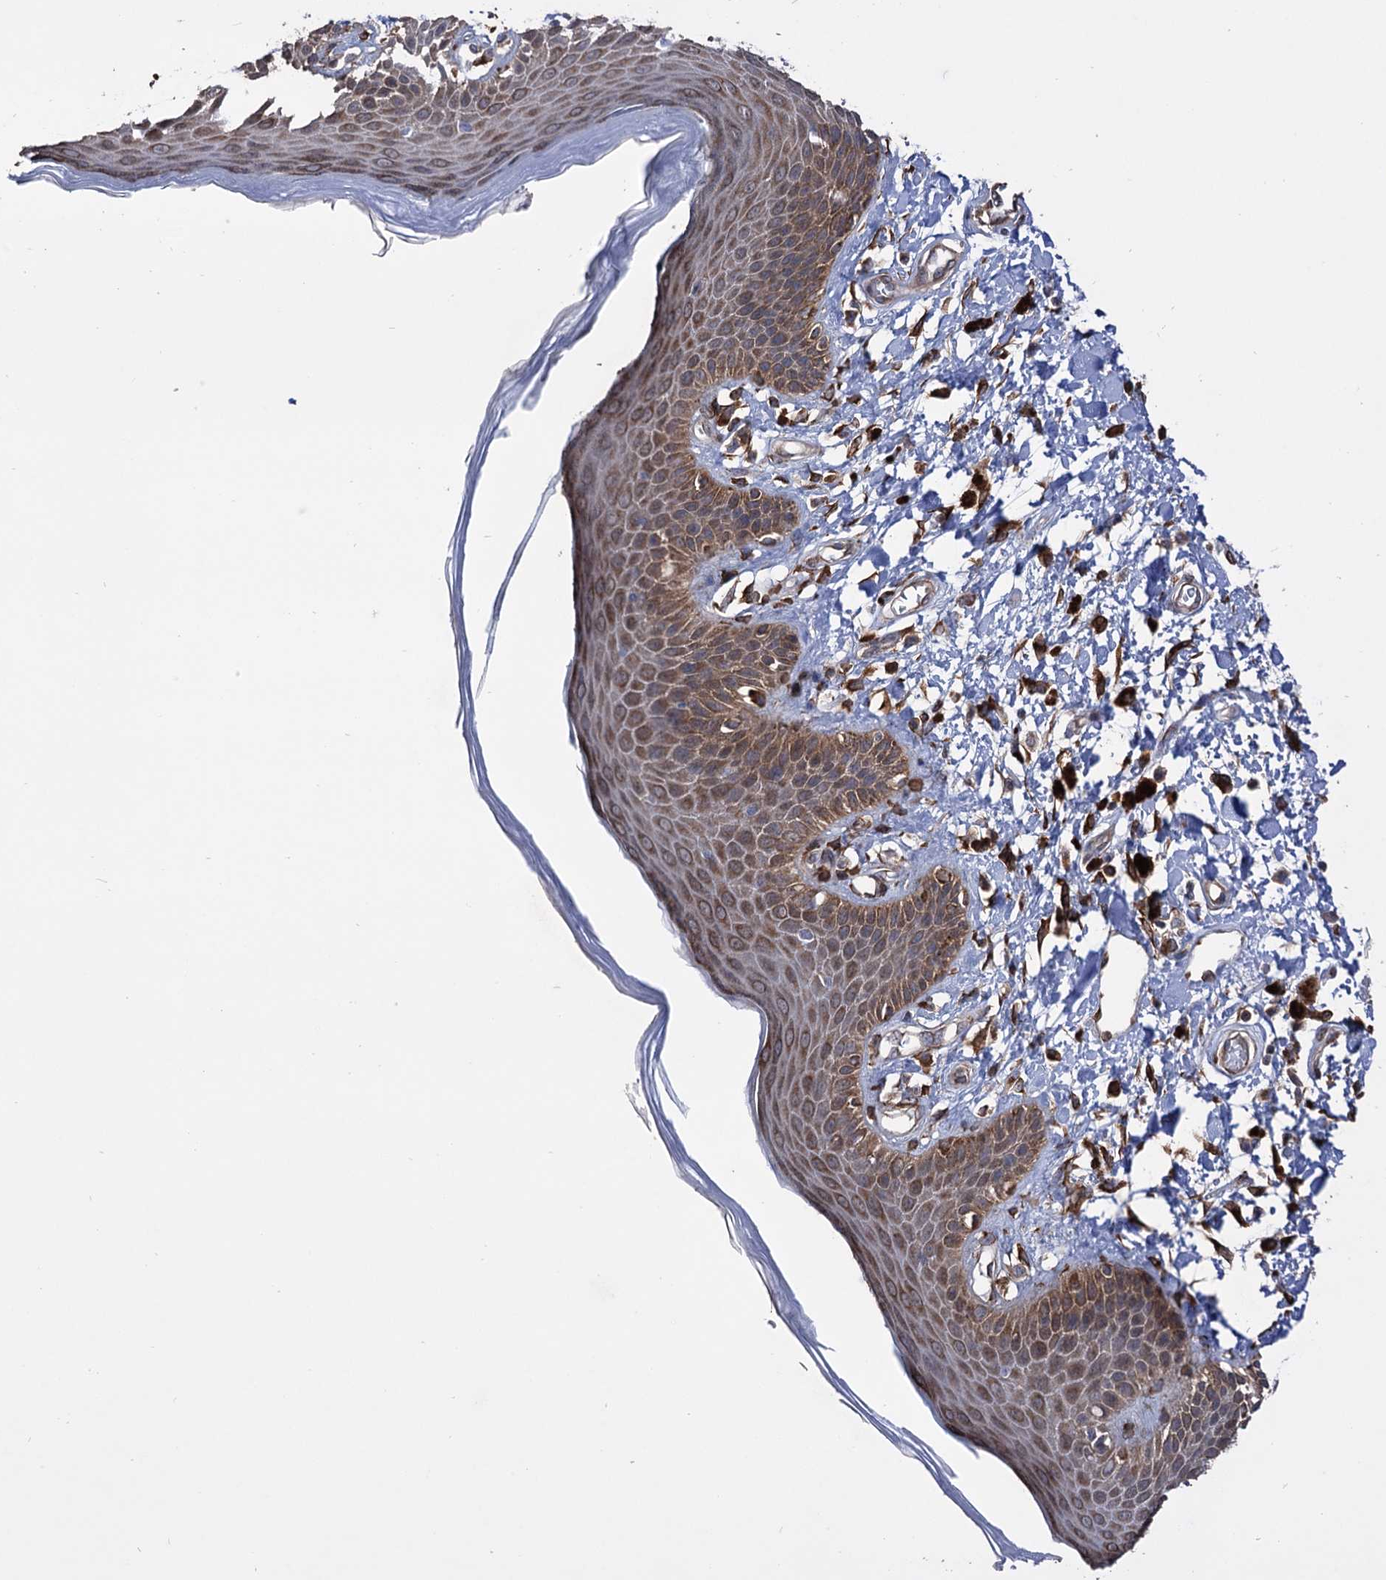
{"staining": {"intensity": "moderate", "quantity": ">75%", "location": "cytoplasmic/membranous"}, "tissue": "skin", "cell_type": "Epidermal cells", "image_type": "normal", "snomed": [{"axis": "morphology", "description": "Normal tissue, NOS"}, {"axis": "topography", "description": "Anal"}], "caption": "Epidermal cells reveal medium levels of moderate cytoplasmic/membranous expression in about >75% of cells in unremarkable skin.", "gene": "CDAN1", "patient": {"sex": "female", "age": 78}}